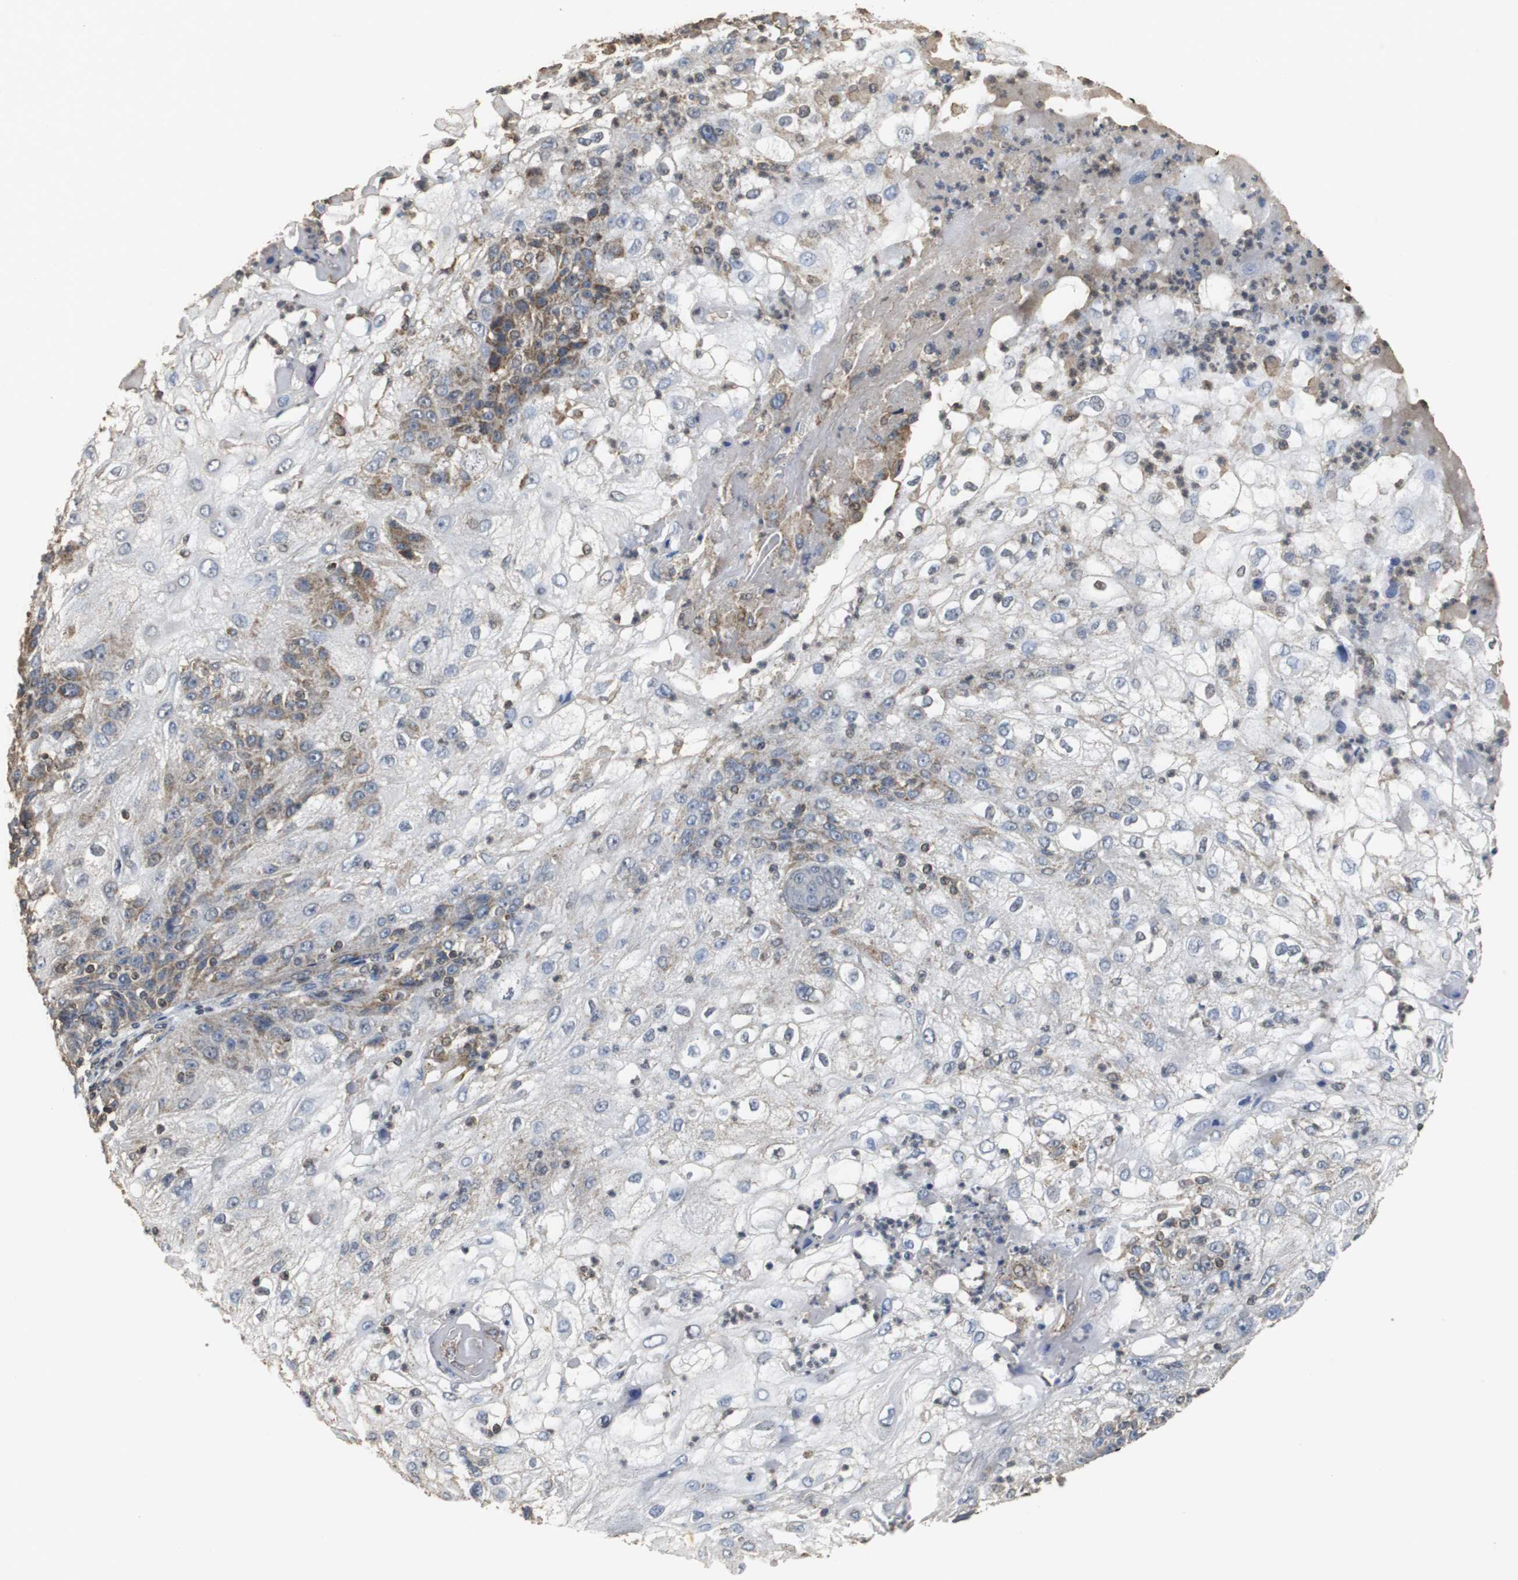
{"staining": {"intensity": "negative", "quantity": "none", "location": "none"}, "tissue": "skin cancer", "cell_type": "Tumor cells", "image_type": "cancer", "snomed": [{"axis": "morphology", "description": "Normal tissue, NOS"}, {"axis": "morphology", "description": "Squamous cell carcinoma, NOS"}, {"axis": "topography", "description": "Skin"}], "caption": "Protein analysis of squamous cell carcinoma (skin) reveals no significant positivity in tumor cells. Nuclei are stained in blue.", "gene": "NNT", "patient": {"sex": "female", "age": 83}}